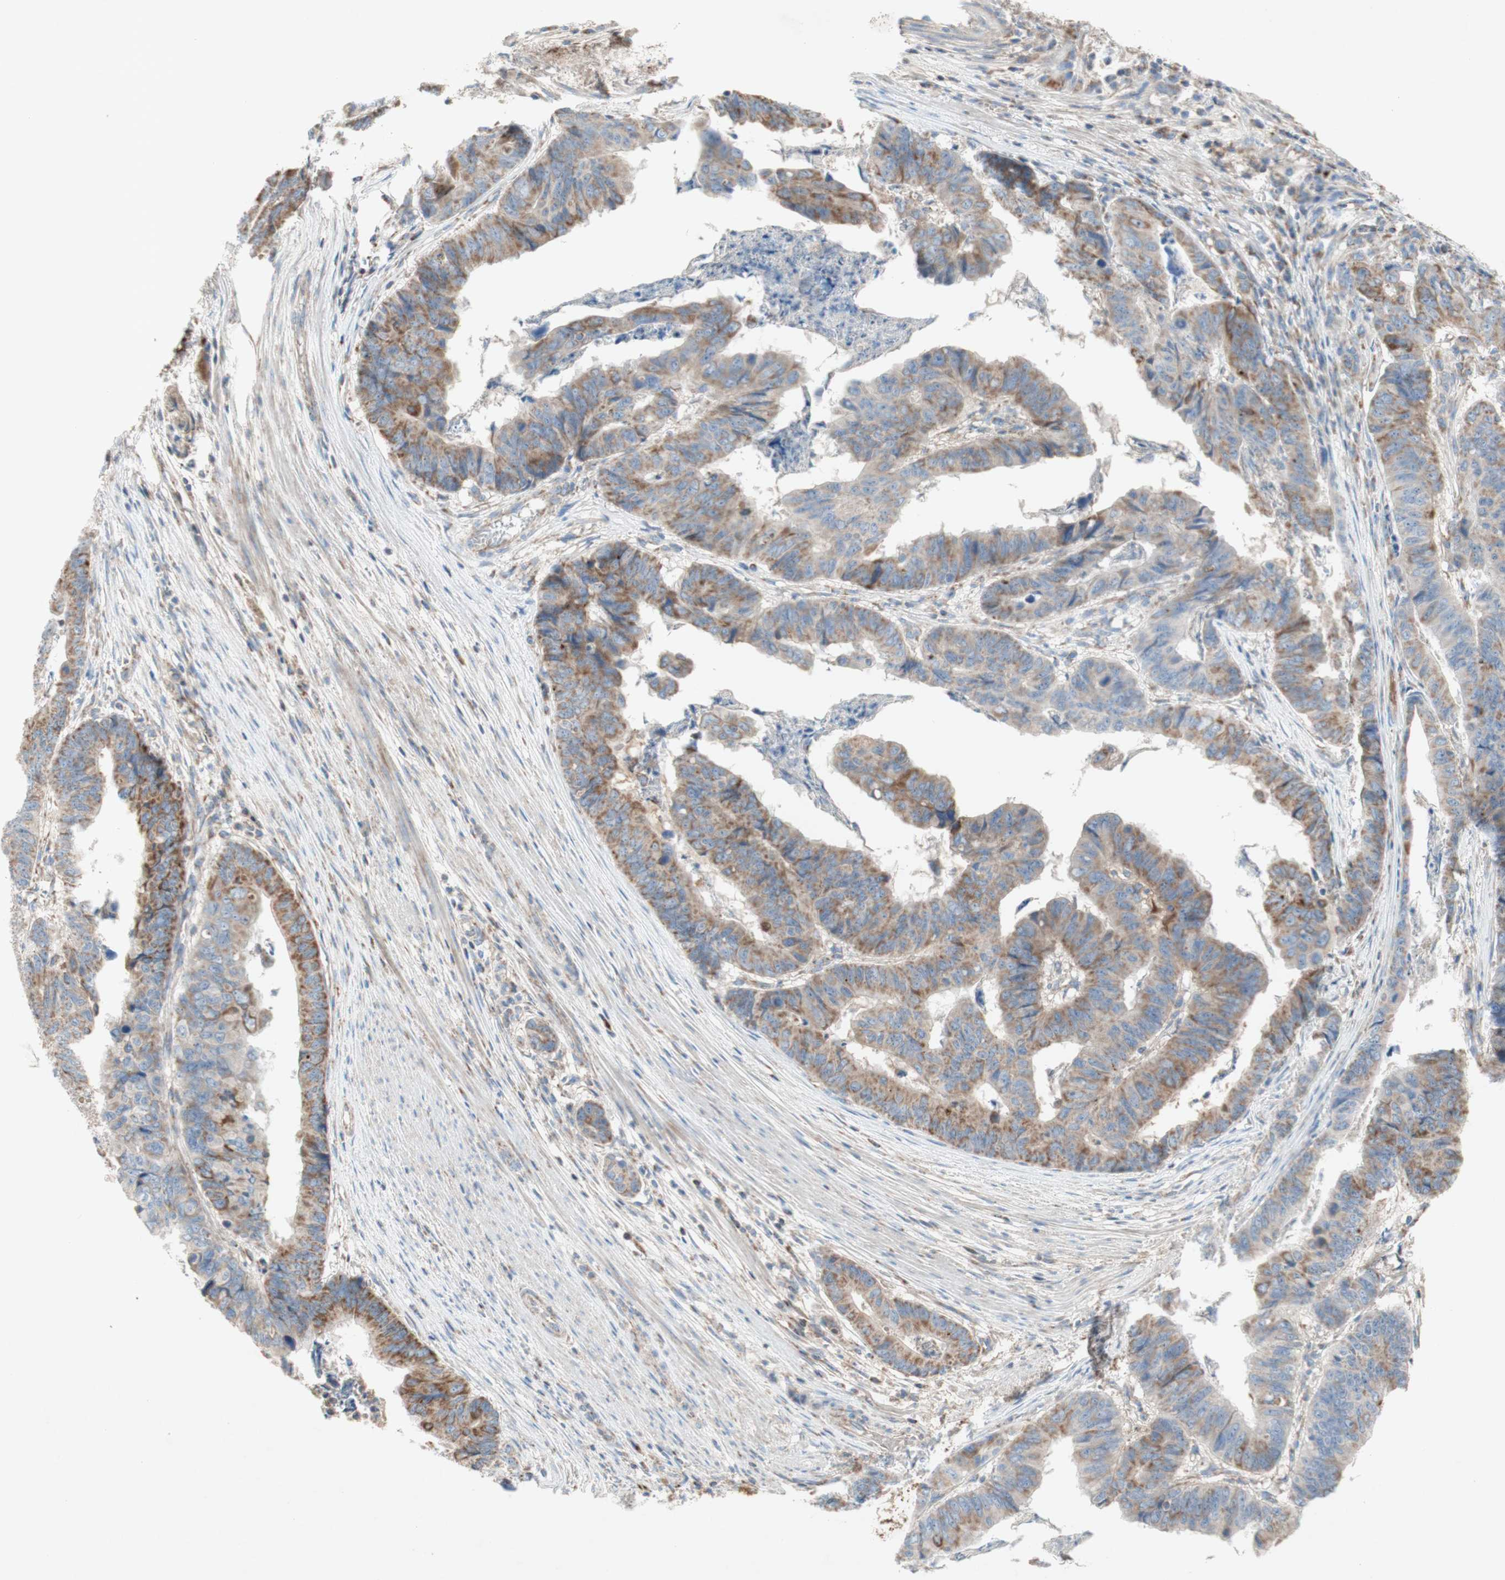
{"staining": {"intensity": "moderate", "quantity": ">75%", "location": "cytoplasmic/membranous"}, "tissue": "stomach cancer", "cell_type": "Tumor cells", "image_type": "cancer", "snomed": [{"axis": "morphology", "description": "Adenocarcinoma, NOS"}, {"axis": "topography", "description": "Stomach, lower"}], "caption": "The photomicrograph exhibits staining of stomach cancer (adenocarcinoma), revealing moderate cytoplasmic/membranous protein expression (brown color) within tumor cells.", "gene": "SDHB", "patient": {"sex": "male", "age": 77}}